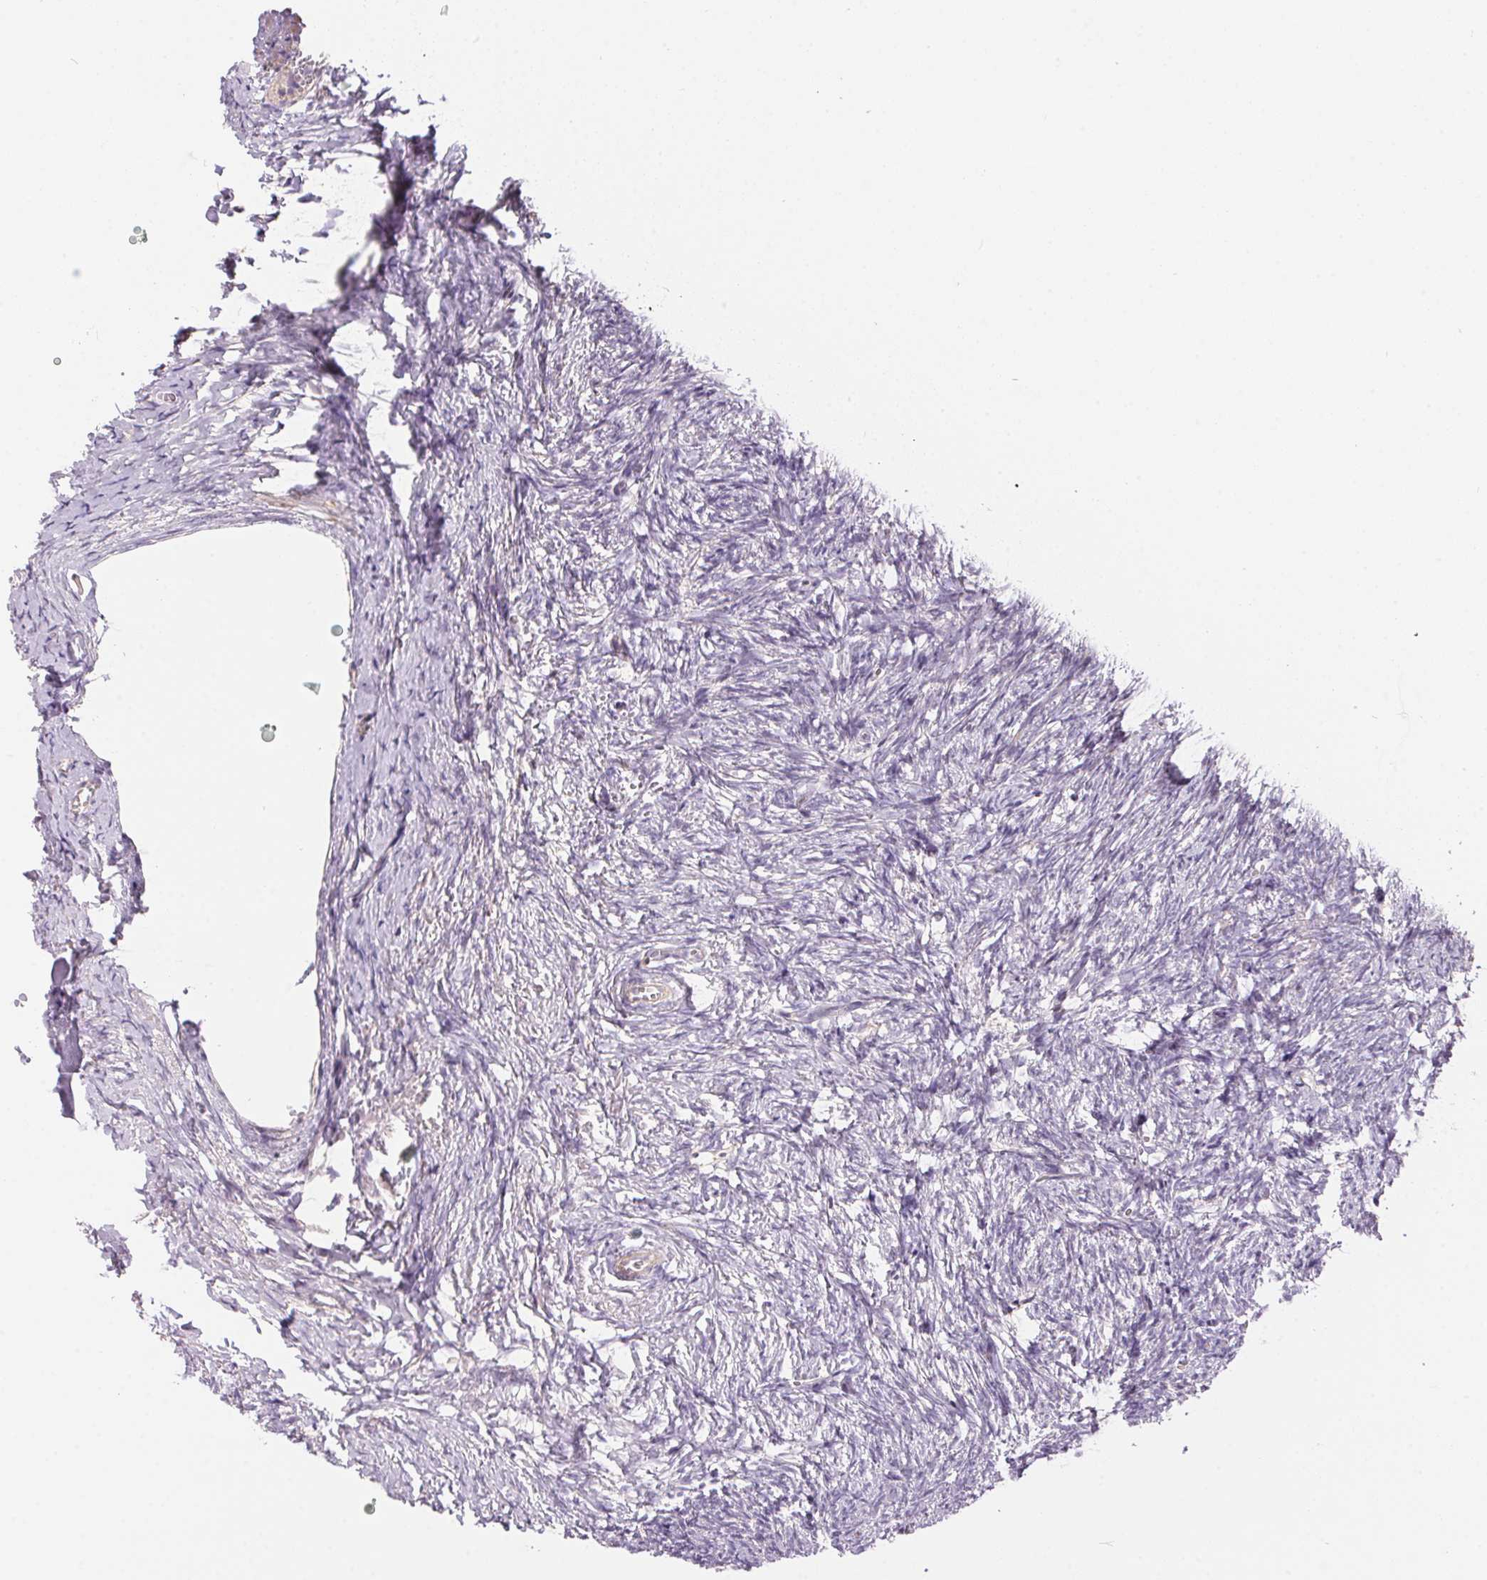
{"staining": {"intensity": "negative", "quantity": "none", "location": "none"}, "tissue": "ovary", "cell_type": "Ovarian stroma cells", "image_type": "normal", "snomed": [{"axis": "morphology", "description": "Normal tissue, NOS"}, {"axis": "topography", "description": "Ovary"}], "caption": "Benign ovary was stained to show a protein in brown. There is no significant expression in ovarian stroma cells. Brightfield microscopy of immunohistochemistry stained with DAB (3,3'-diaminobenzidine) (brown) and hematoxylin (blue), captured at high magnification.", "gene": "UNC13B", "patient": {"sex": "female", "age": 41}}